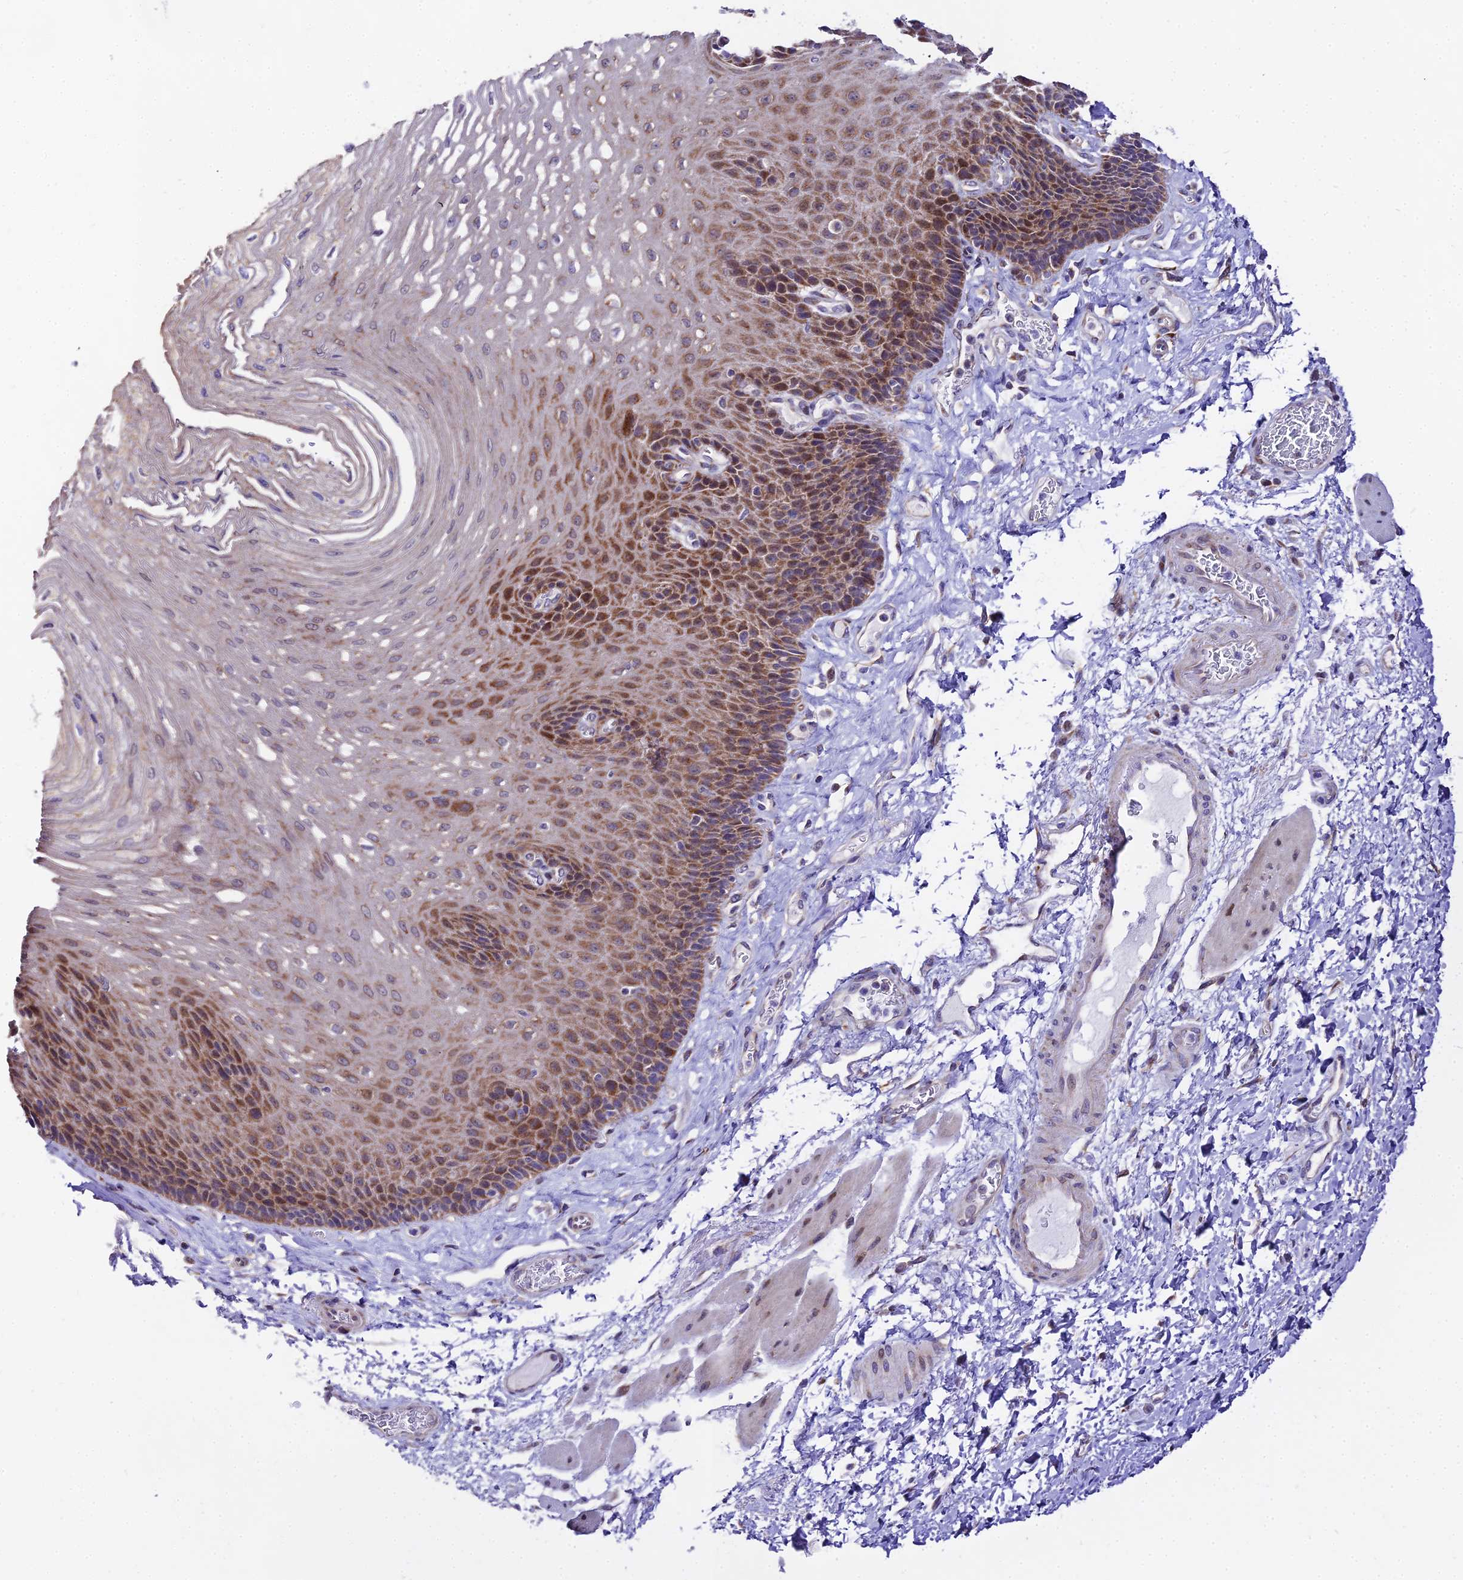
{"staining": {"intensity": "moderate", "quantity": "25%-75%", "location": "cytoplasmic/membranous"}, "tissue": "esophagus", "cell_type": "Squamous epithelial cells", "image_type": "normal", "snomed": [{"axis": "morphology", "description": "Normal tissue, NOS"}, {"axis": "topography", "description": "Esophagus"}], "caption": "High-power microscopy captured an immunohistochemistry photomicrograph of unremarkable esophagus, revealing moderate cytoplasmic/membranous positivity in about 25%-75% of squamous epithelial cells.", "gene": "ATP5PB", "patient": {"sex": "female", "age": 72}}